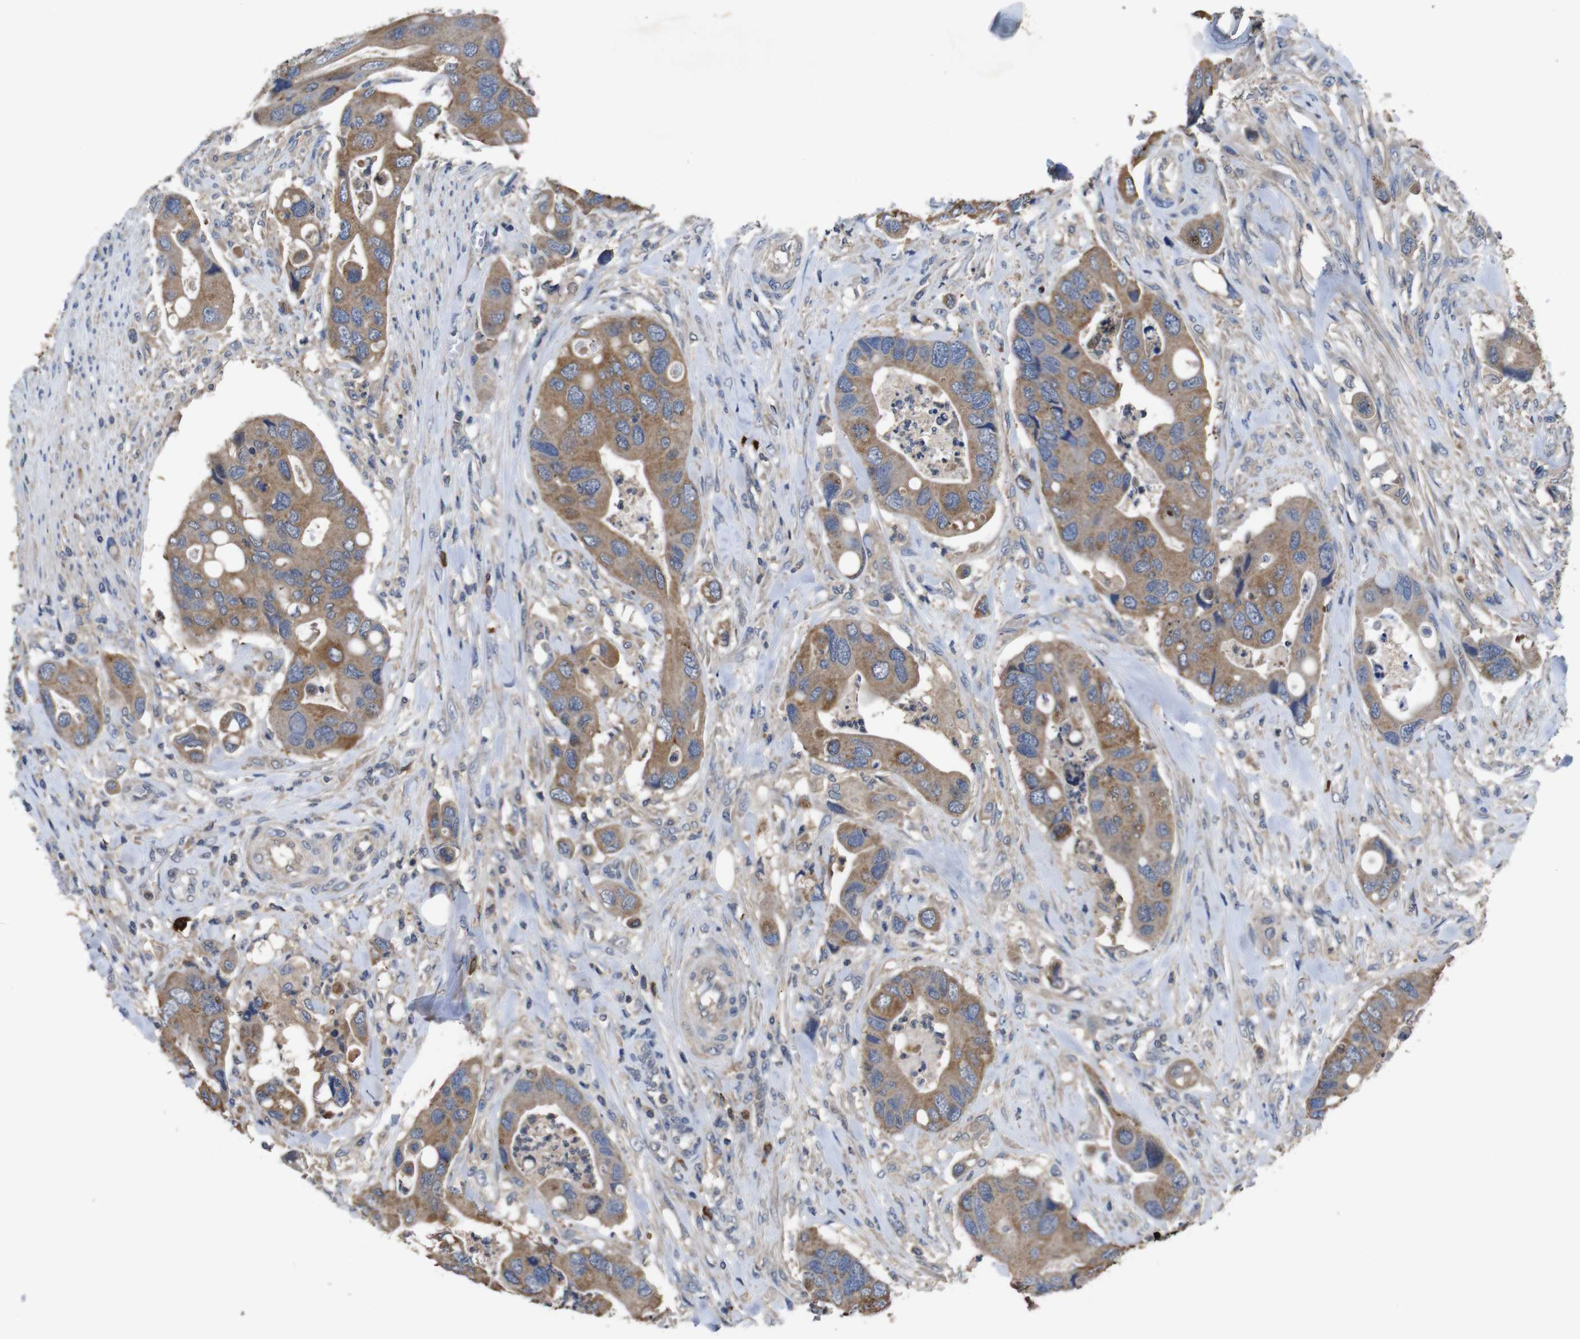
{"staining": {"intensity": "moderate", "quantity": ">75%", "location": "cytoplasmic/membranous"}, "tissue": "colorectal cancer", "cell_type": "Tumor cells", "image_type": "cancer", "snomed": [{"axis": "morphology", "description": "Adenocarcinoma, NOS"}, {"axis": "topography", "description": "Rectum"}], "caption": "Protein expression analysis of human colorectal cancer reveals moderate cytoplasmic/membranous staining in approximately >75% of tumor cells.", "gene": "GLIPR1", "patient": {"sex": "female", "age": 57}}